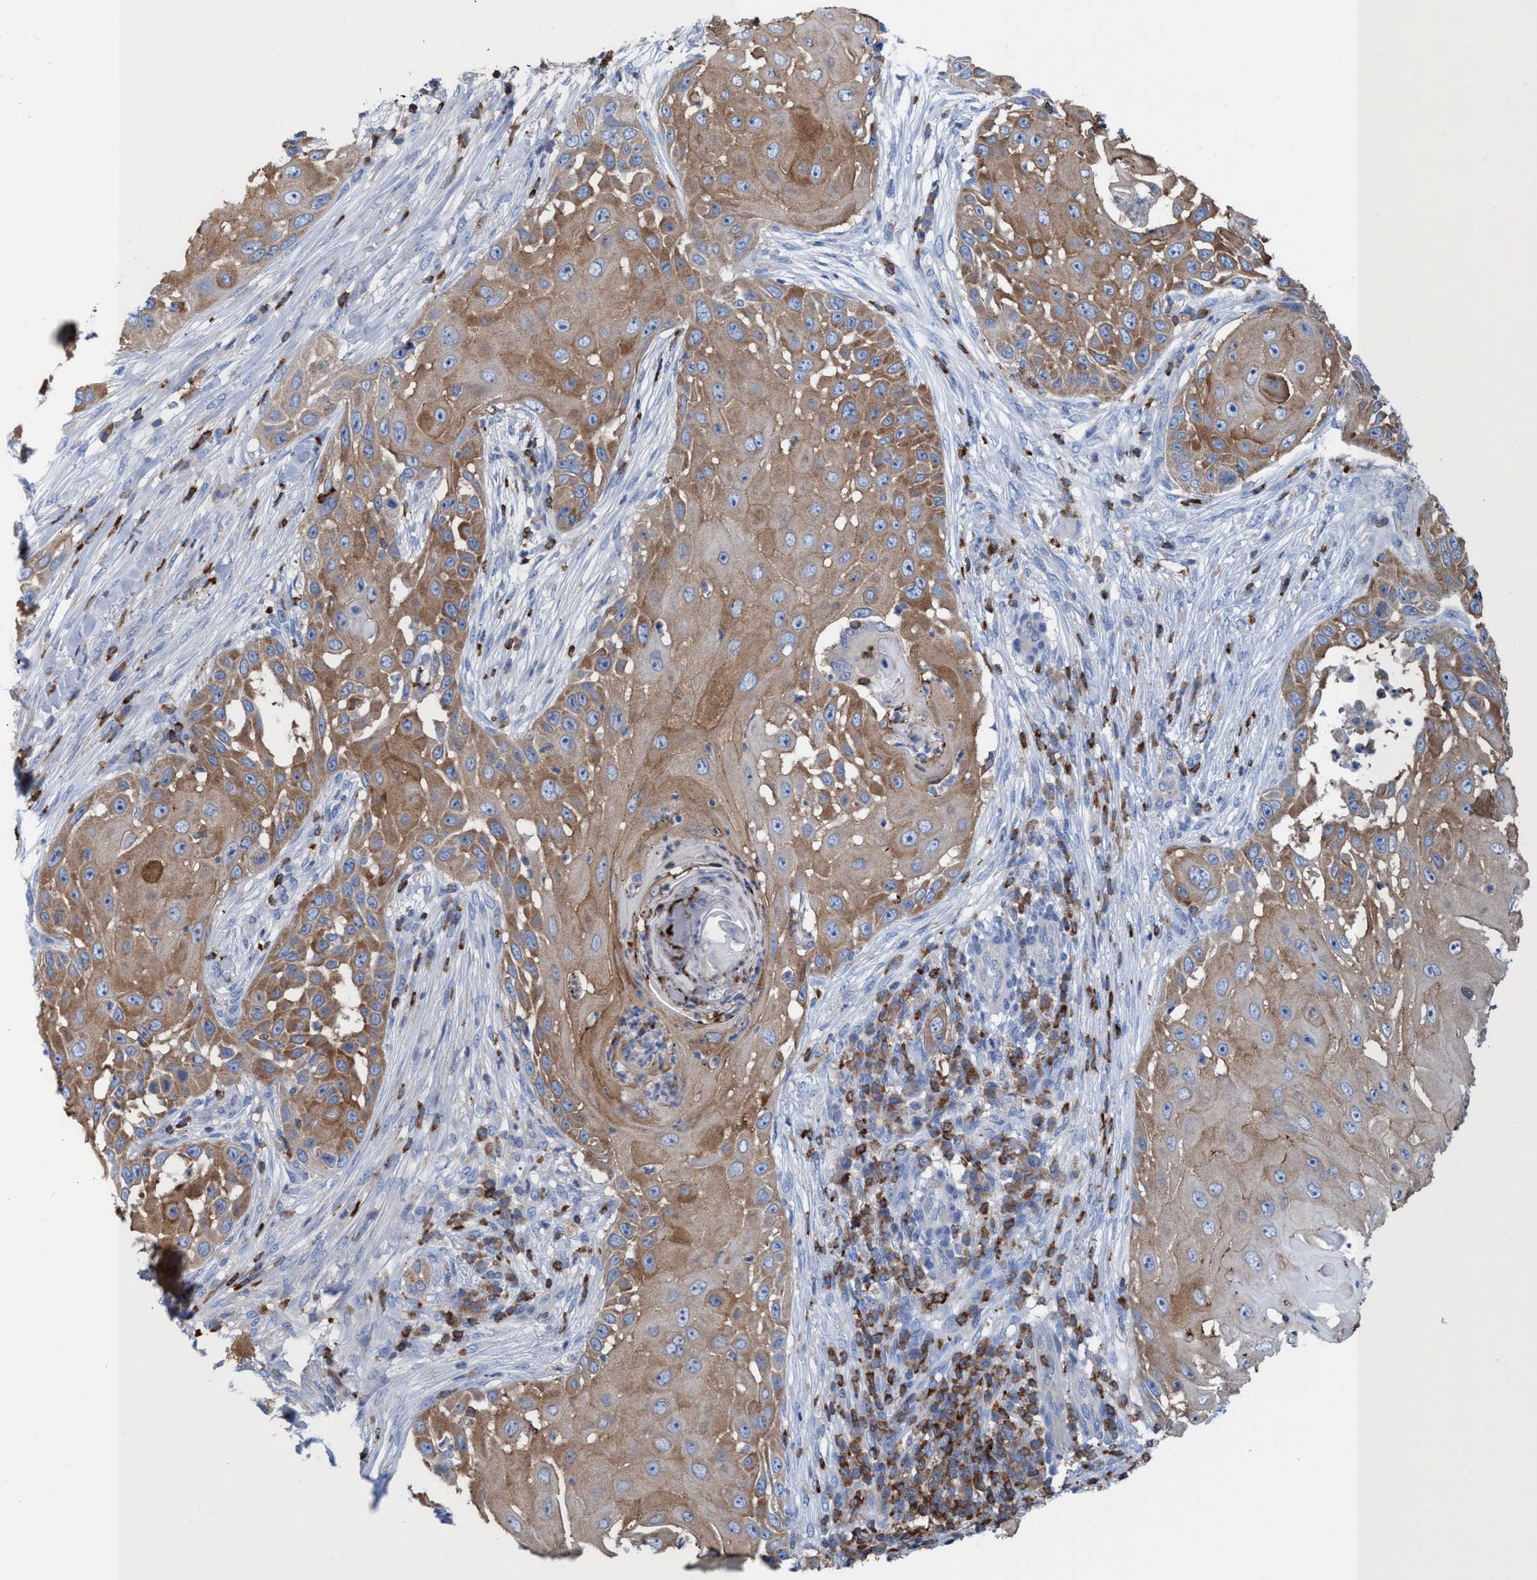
{"staining": {"intensity": "moderate", "quantity": ">75%", "location": "cytoplasmic/membranous"}, "tissue": "skin cancer", "cell_type": "Tumor cells", "image_type": "cancer", "snomed": [{"axis": "morphology", "description": "Squamous cell carcinoma, NOS"}, {"axis": "topography", "description": "Skin"}], "caption": "Protein analysis of squamous cell carcinoma (skin) tissue exhibits moderate cytoplasmic/membranous expression in approximately >75% of tumor cells. (Brightfield microscopy of DAB IHC at high magnification).", "gene": "EZR", "patient": {"sex": "female", "age": 44}}